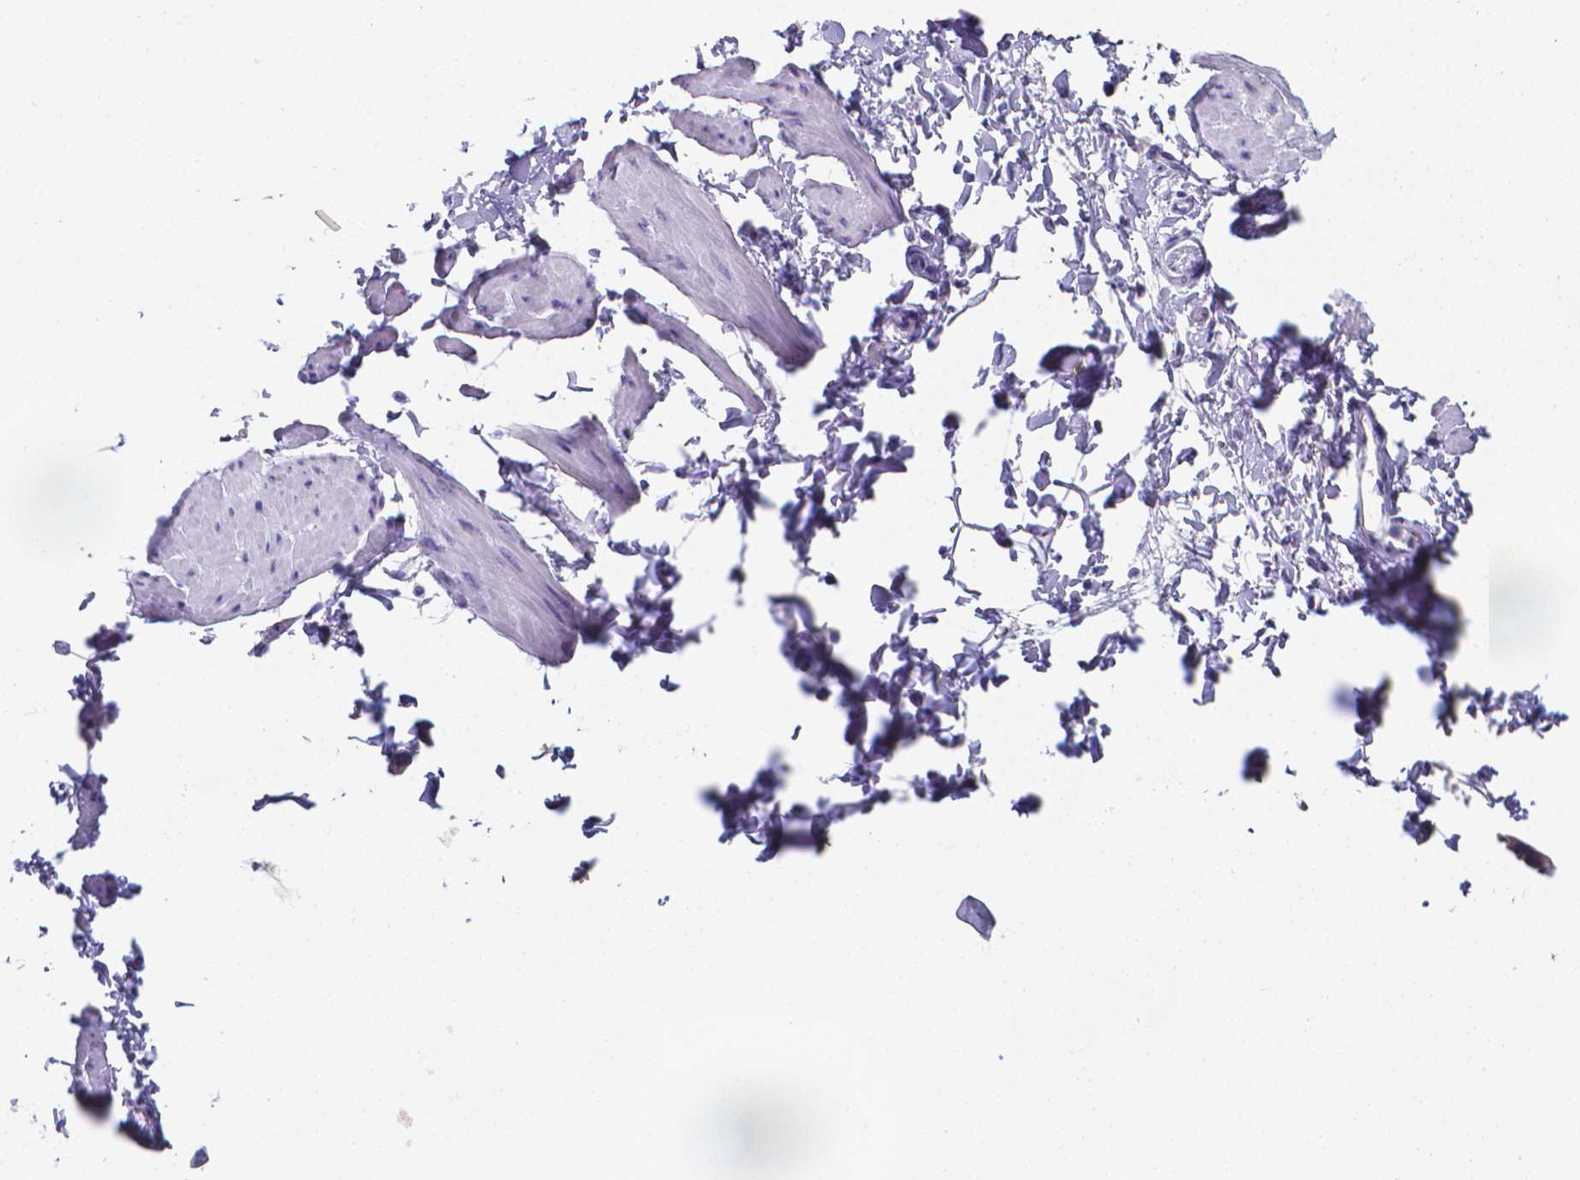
{"staining": {"intensity": "negative", "quantity": "none", "location": "none"}, "tissue": "adipose tissue", "cell_type": "Adipocytes", "image_type": "normal", "snomed": [{"axis": "morphology", "description": "Normal tissue, NOS"}, {"axis": "topography", "description": "Smooth muscle"}, {"axis": "topography", "description": "Peripheral nerve tissue"}], "caption": "Immunohistochemical staining of normal adipose tissue reveals no significant expression in adipocytes.", "gene": "LRRC73", "patient": {"sex": "male", "age": 58}}